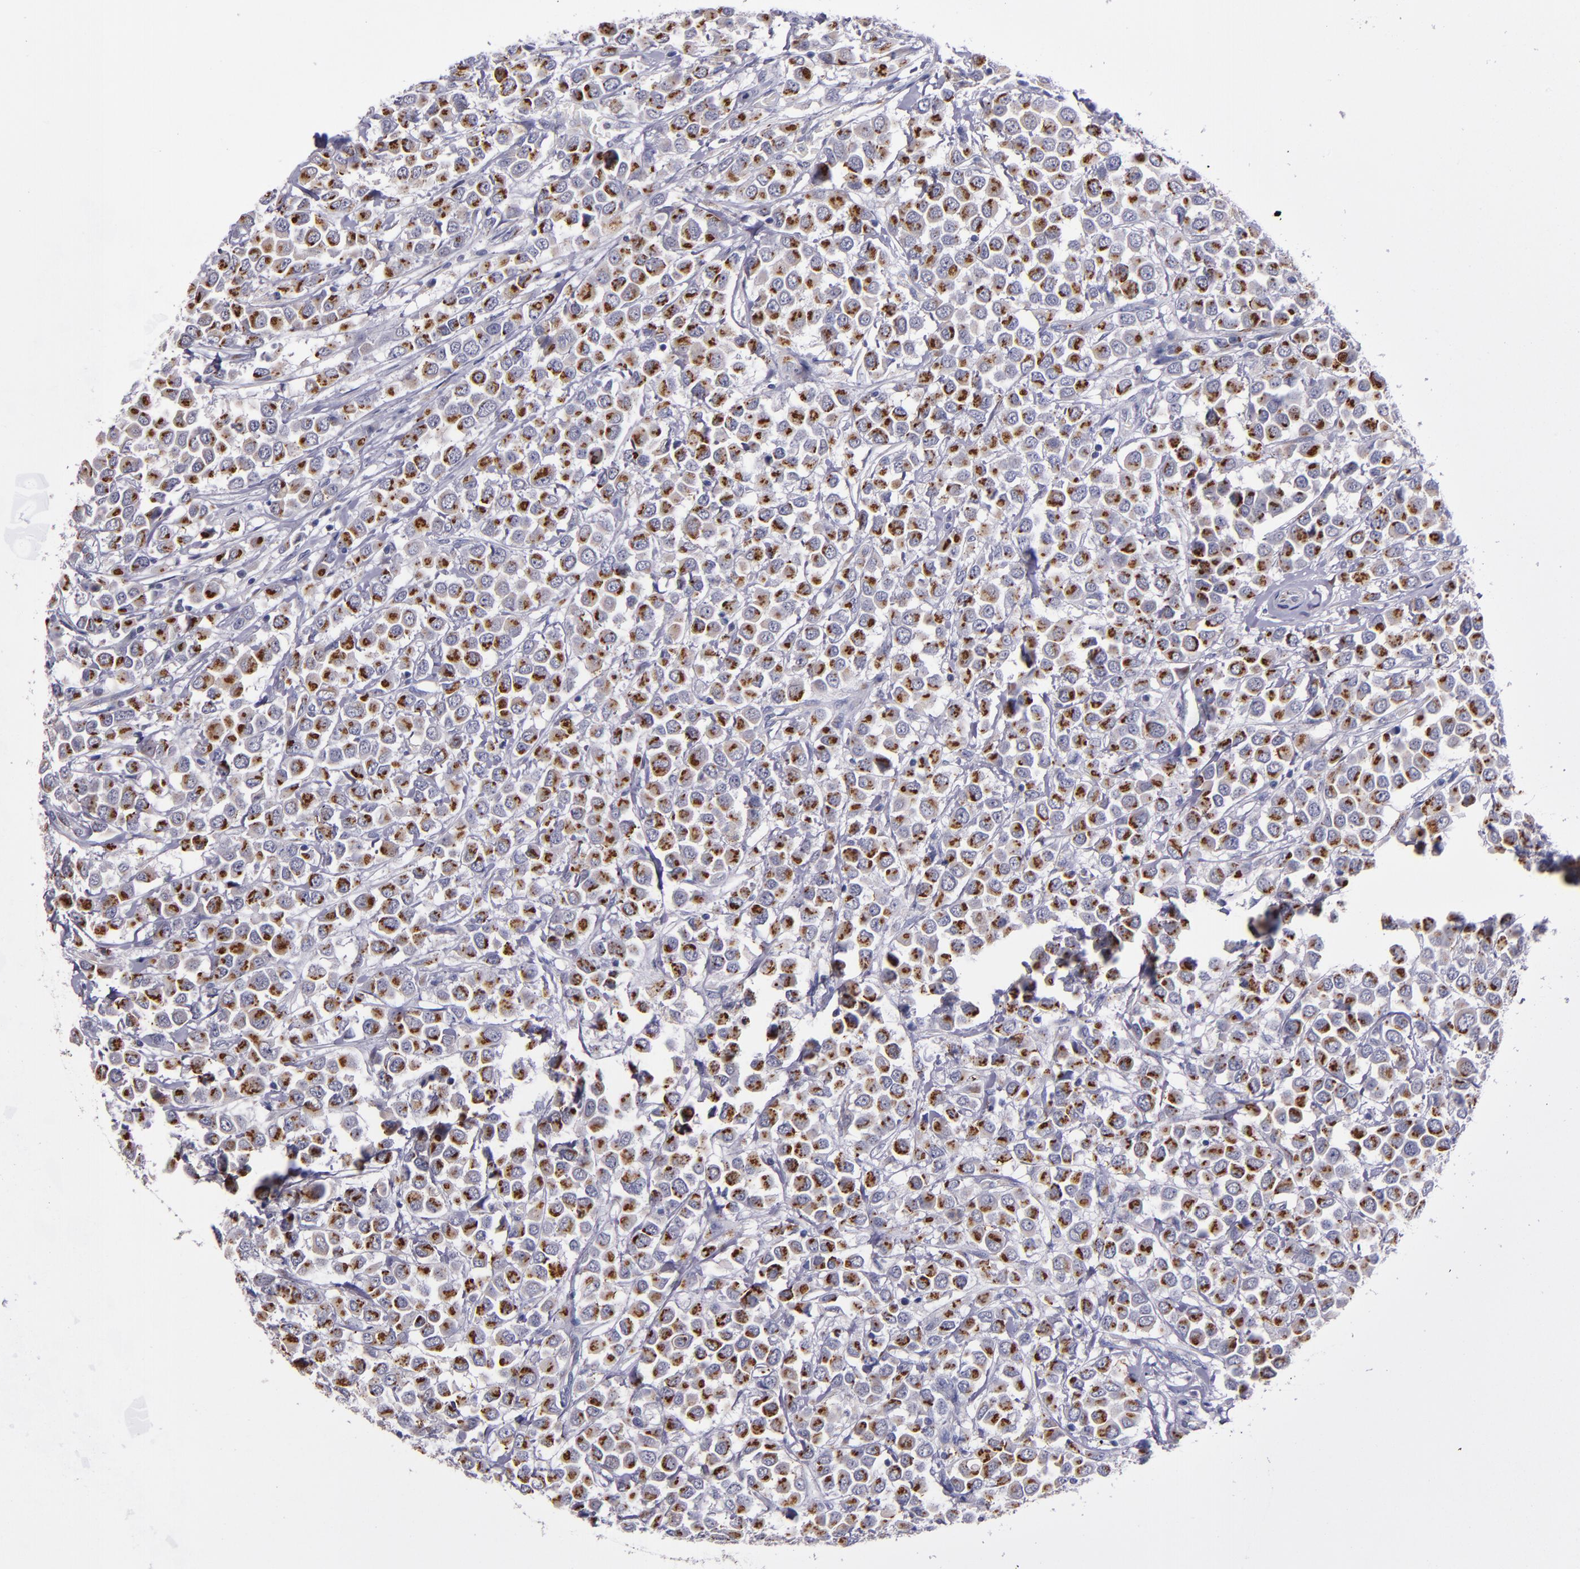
{"staining": {"intensity": "strong", "quantity": ">75%", "location": "cytoplasmic/membranous"}, "tissue": "breast cancer", "cell_type": "Tumor cells", "image_type": "cancer", "snomed": [{"axis": "morphology", "description": "Duct carcinoma"}, {"axis": "topography", "description": "Breast"}], "caption": "Intraductal carcinoma (breast) stained with a brown dye displays strong cytoplasmic/membranous positive expression in about >75% of tumor cells.", "gene": "RAB41", "patient": {"sex": "female", "age": 61}}